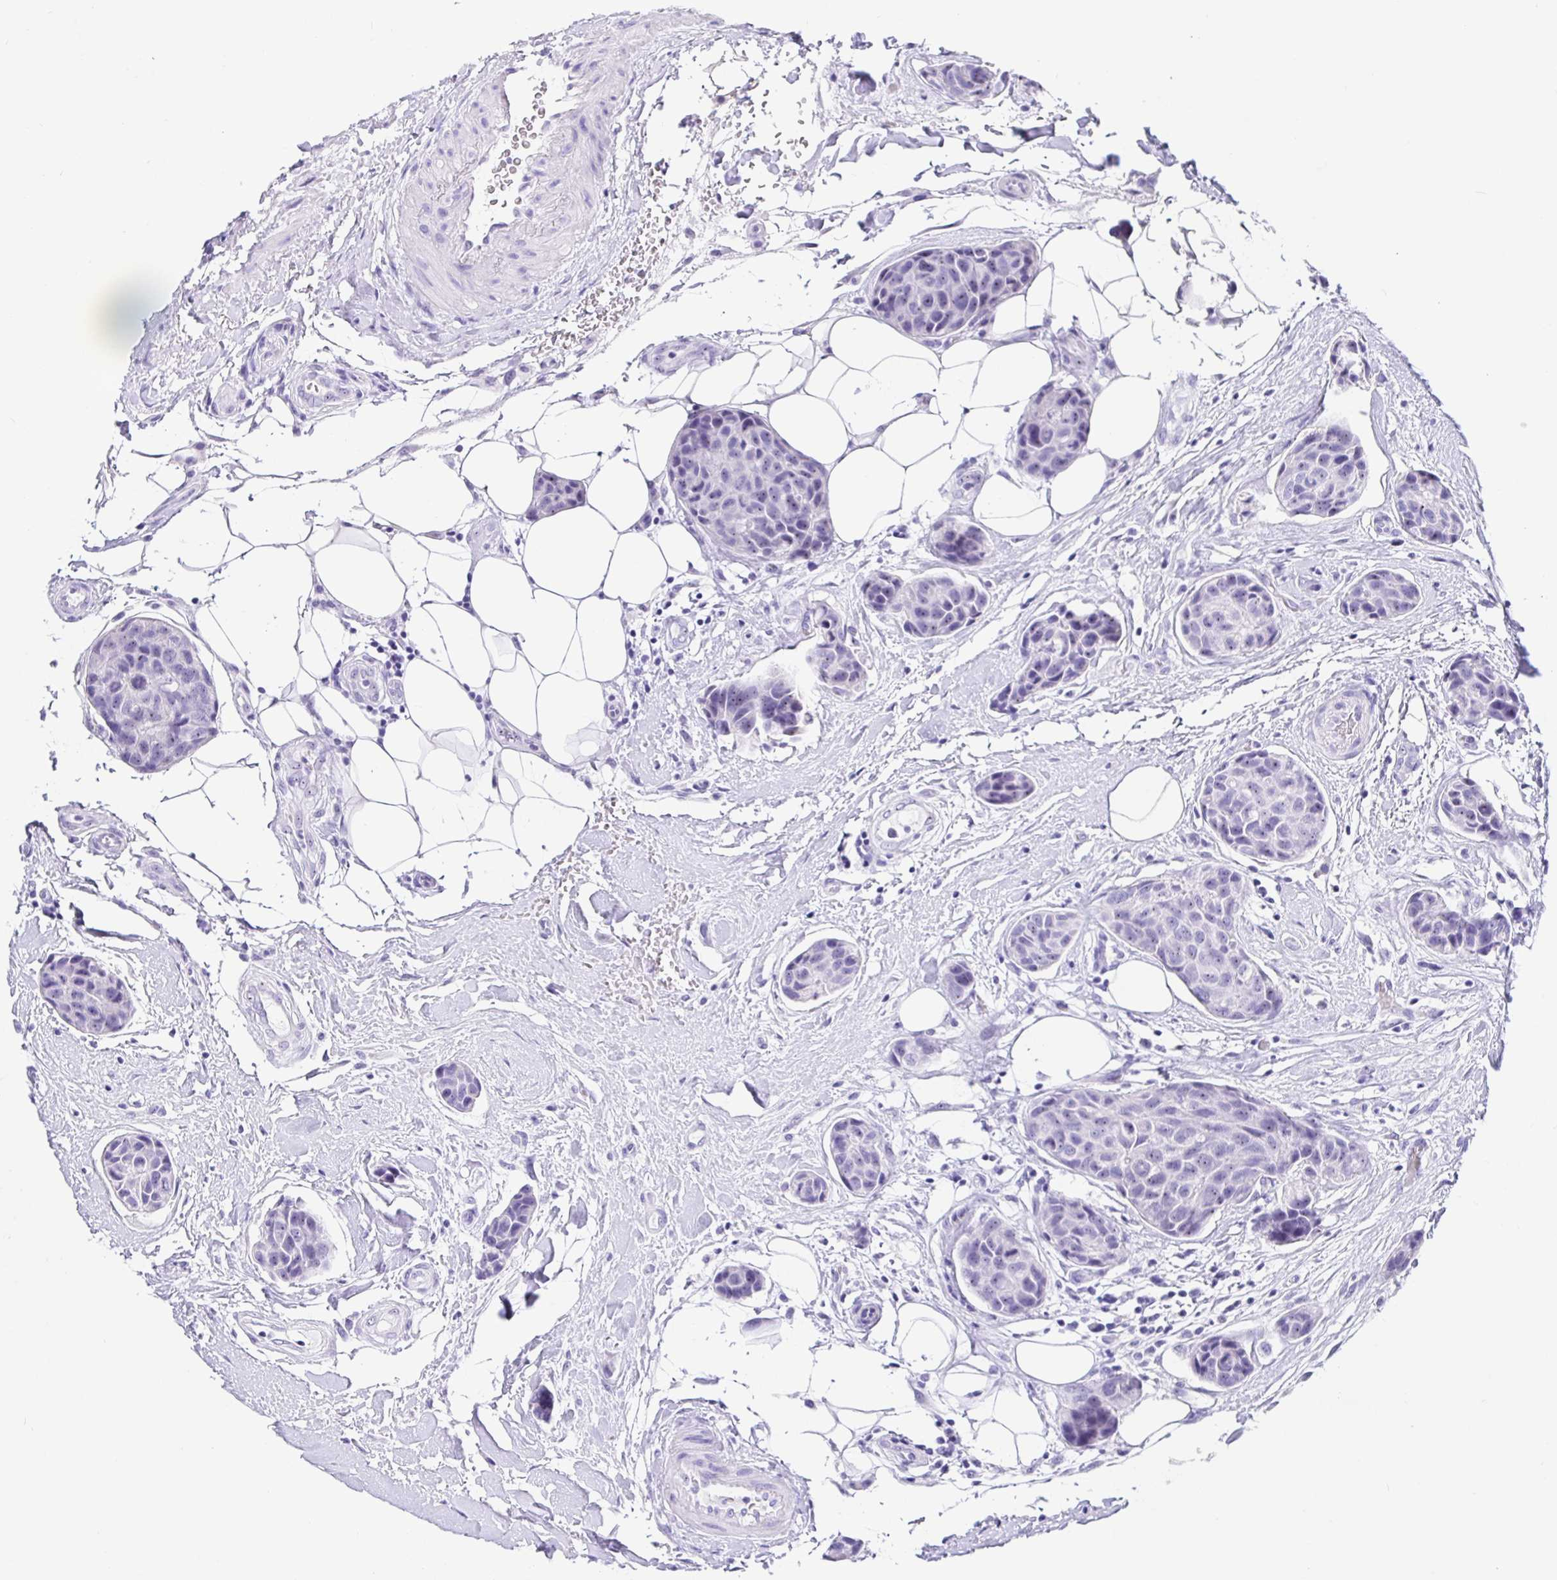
{"staining": {"intensity": "negative", "quantity": "none", "location": "none"}, "tissue": "breast cancer", "cell_type": "Tumor cells", "image_type": "cancer", "snomed": [{"axis": "morphology", "description": "Duct carcinoma"}, {"axis": "topography", "description": "Breast"}, {"axis": "topography", "description": "Lymph node"}], "caption": "Immunohistochemical staining of breast infiltrating ductal carcinoma displays no significant staining in tumor cells. (Stains: DAB (3,3'-diaminobenzidine) IHC with hematoxylin counter stain, Microscopy: brightfield microscopy at high magnification).", "gene": "PRAMEF19", "patient": {"sex": "female", "age": 80}}